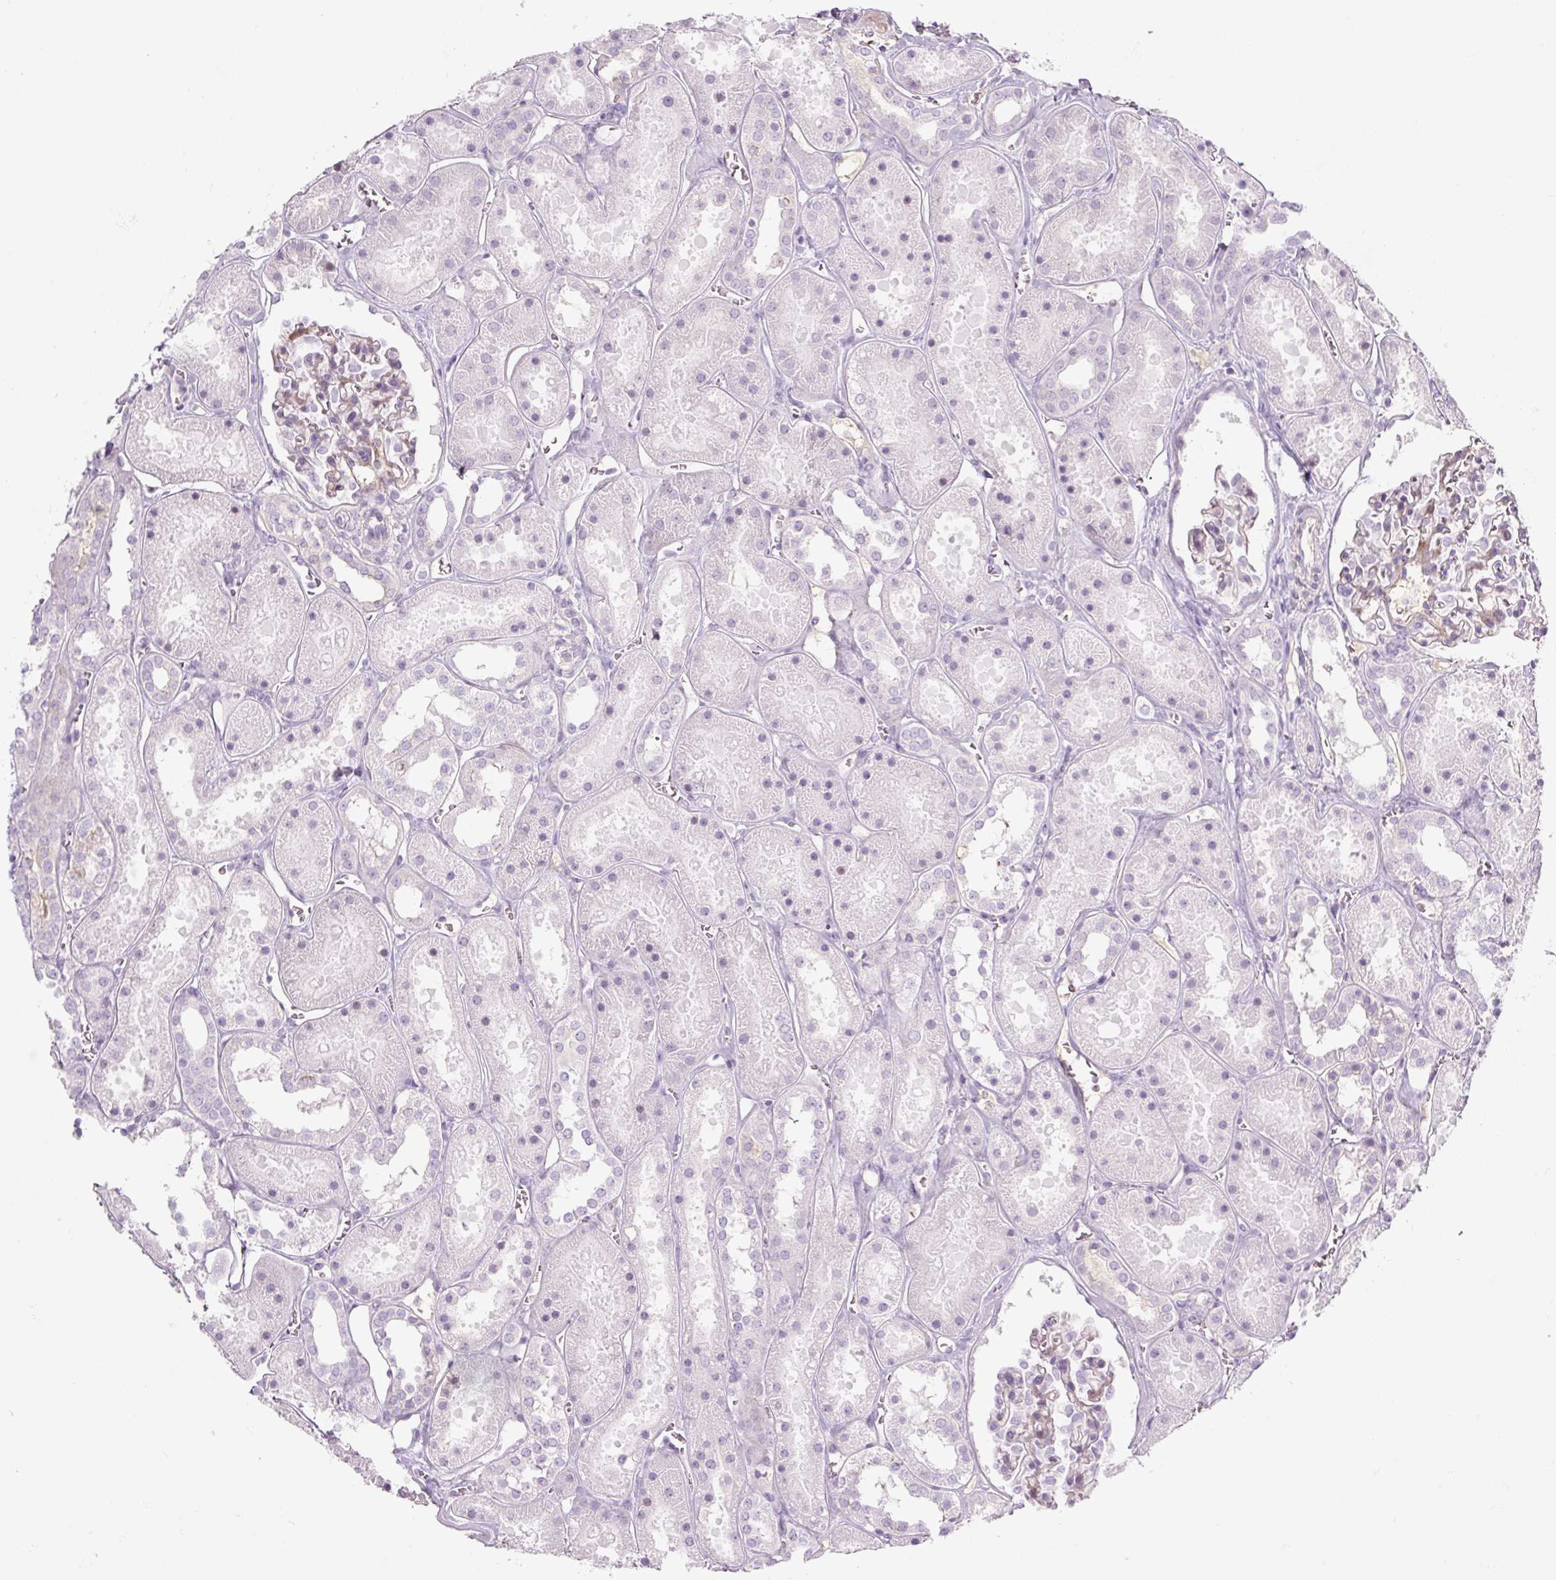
{"staining": {"intensity": "negative", "quantity": "none", "location": "none"}, "tissue": "kidney", "cell_type": "Cells in glomeruli", "image_type": "normal", "snomed": [{"axis": "morphology", "description": "Normal tissue, NOS"}, {"axis": "topography", "description": "Kidney"}], "caption": "This photomicrograph is of benign kidney stained with immunohistochemistry to label a protein in brown with the nuclei are counter-stained blue. There is no expression in cells in glomeruli. (Brightfield microscopy of DAB (3,3'-diaminobenzidine) IHC at high magnification).", "gene": "PRM1", "patient": {"sex": "female", "age": 41}}